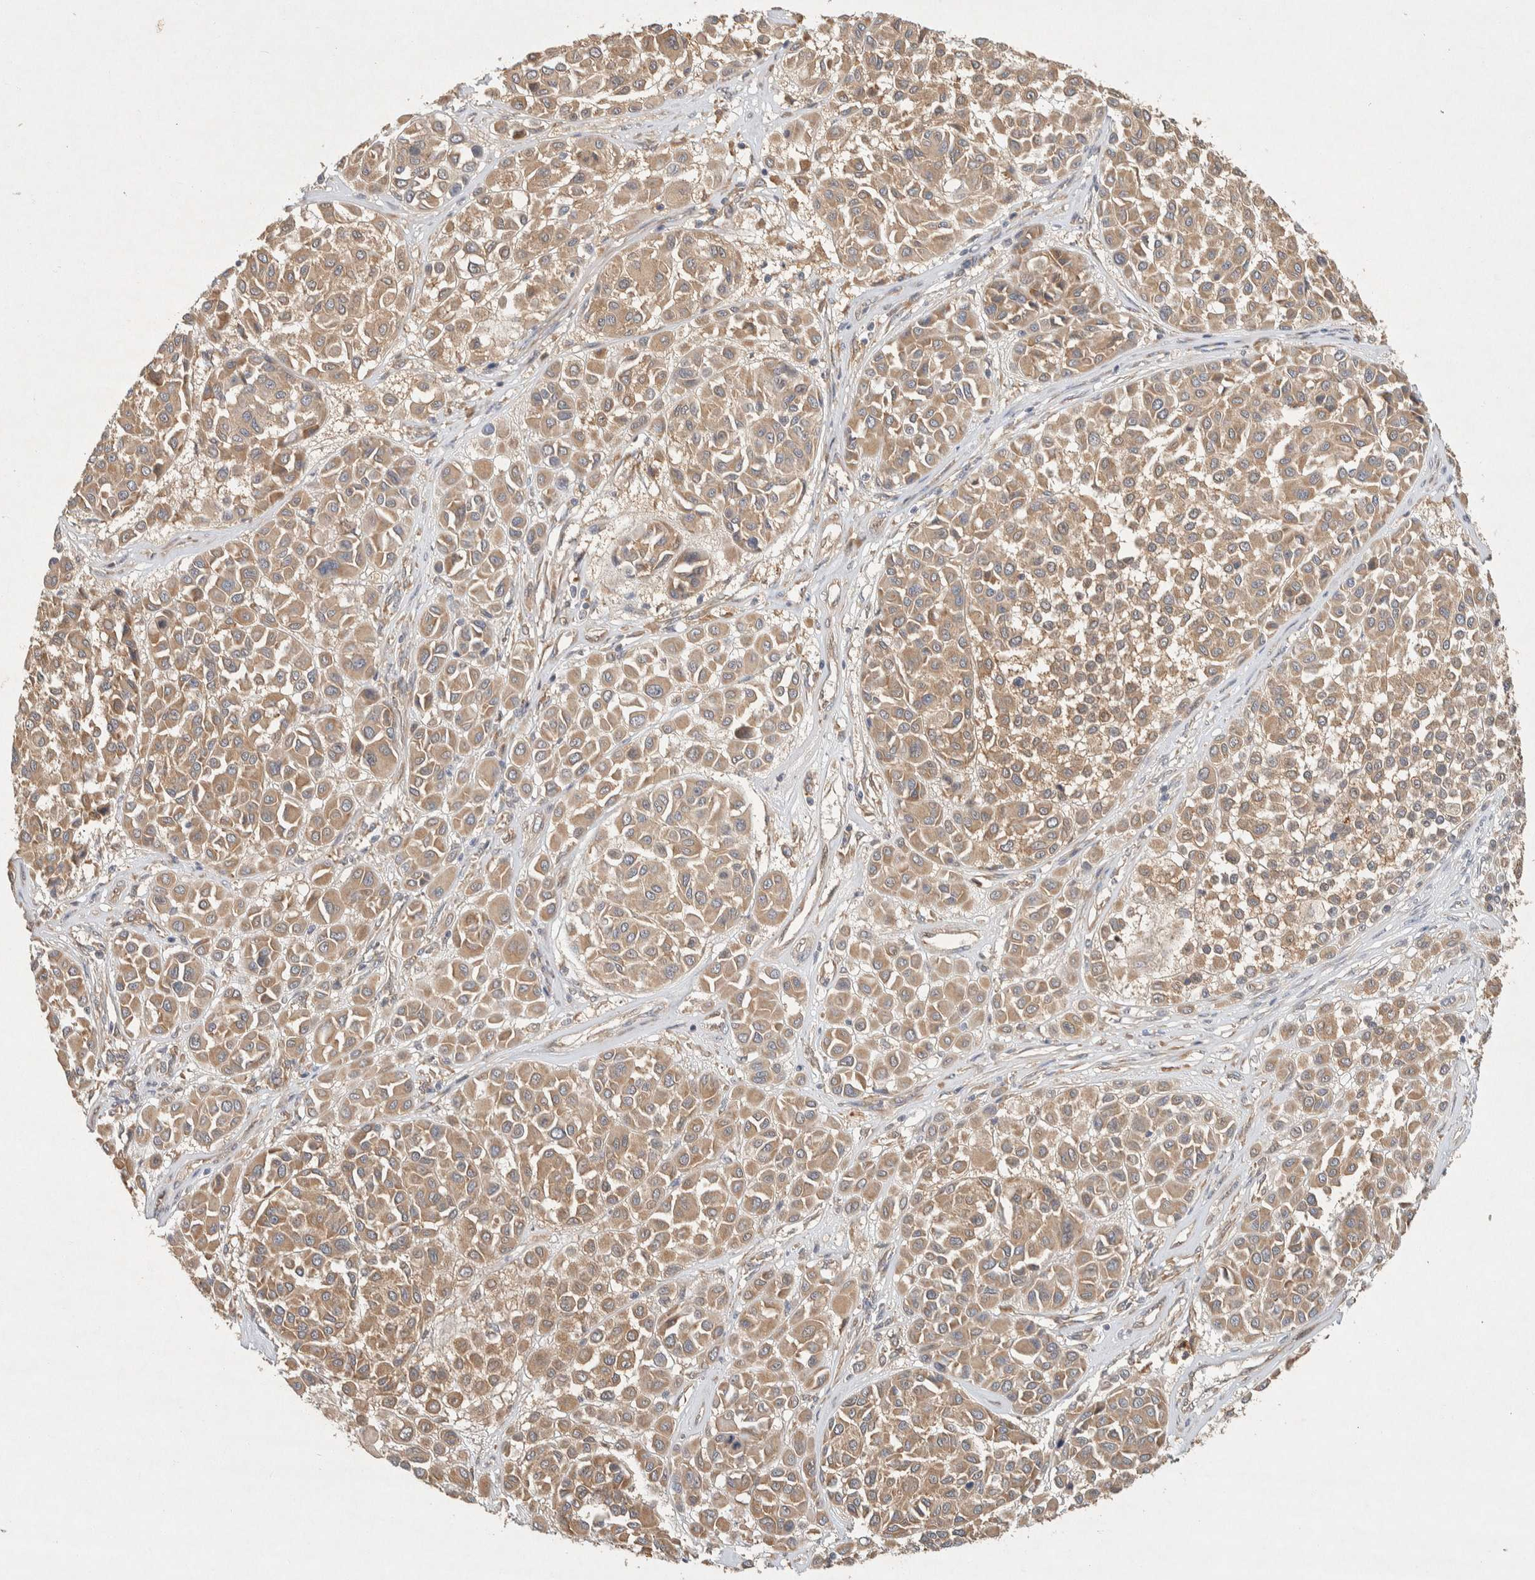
{"staining": {"intensity": "moderate", "quantity": ">75%", "location": "cytoplasmic/membranous"}, "tissue": "melanoma", "cell_type": "Tumor cells", "image_type": "cancer", "snomed": [{"axis": "morphology", "description": "Malignant melanoma, Metastatic site"}, {"axis": "topography", "description": "Soft tissue"}], "caption": "Immunohistochemical staining of human melanoma exhibits medium levels of moderate cytoplasmic/membranous protein expression in about >75% of tumor cells. (DAB (3,3'-diaminobenzidine) IHC with brightfield microscopy, high magnification).", "gene": "PXK", "patient": {"sex": "male", "age": 41}}